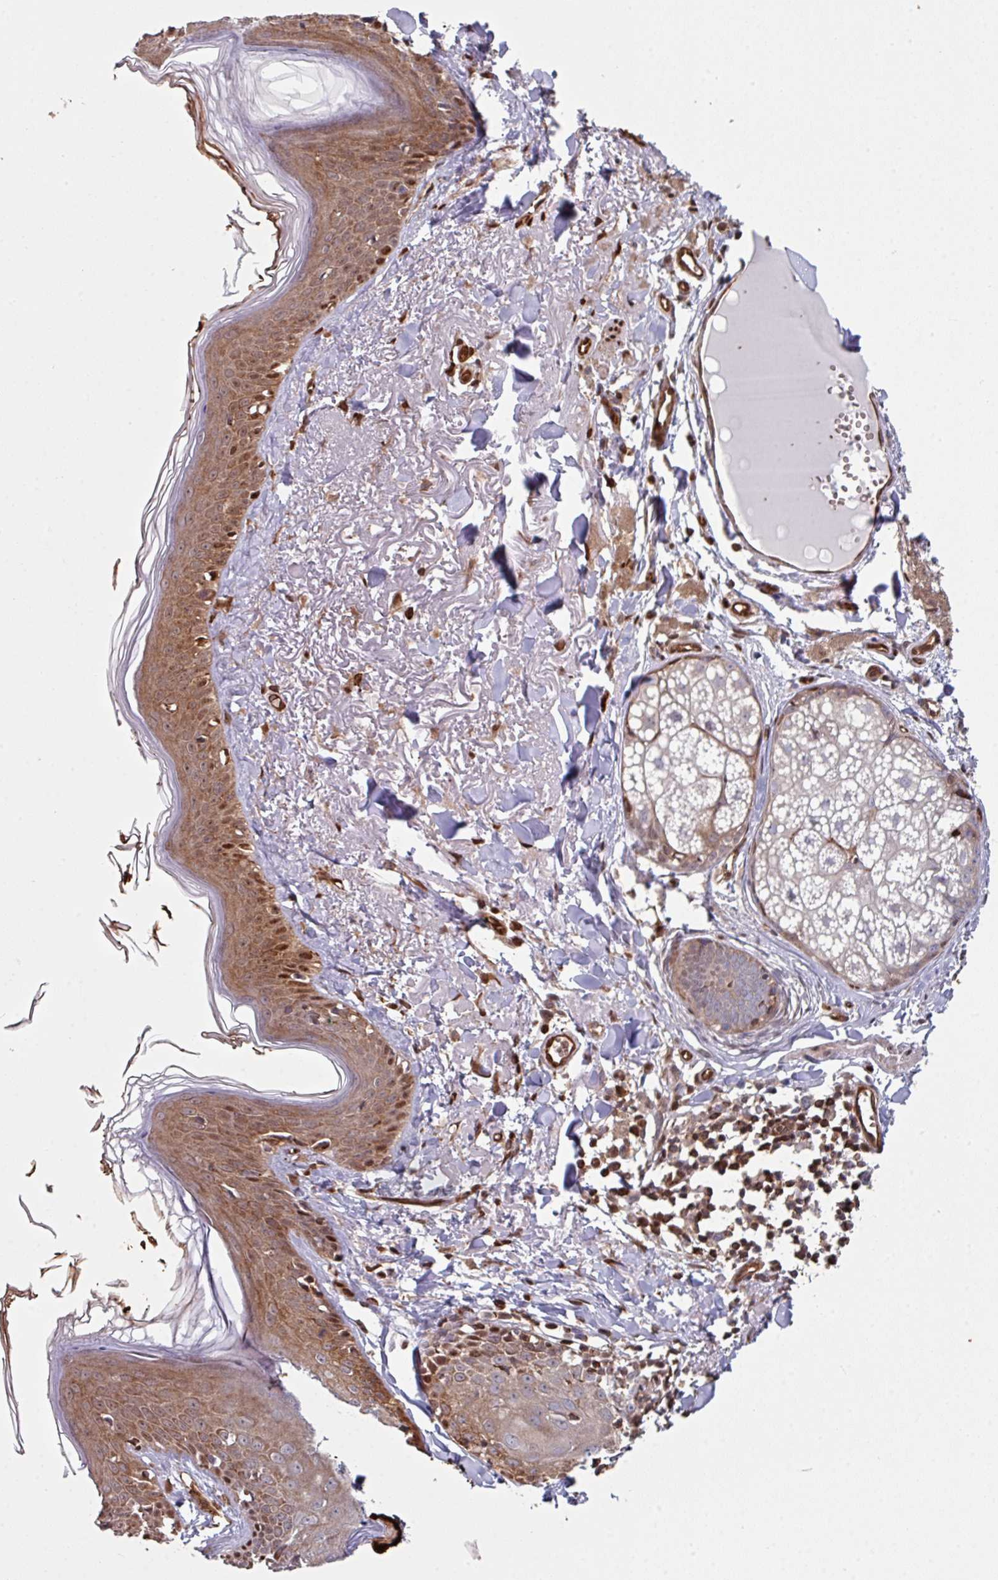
{"staining": {"intensity": "moderate", "quantity": "25%-75%", "location": "cytoplasmic/membranous,nuclear"}, "tissue": "skin", "cell_type": "Fibroblasts", "image_type": "normal", "snomed": [{"axis": "morphology", "description": "Normal tissue, NOS"}, {"axis": "morphology", "description": "Malignant melanoma, NOS"}, {"axis": "topography", "description": "Skin"}], "caption": "Brown immunohistochemical staining in unremarkable human skin demonstrates moderate cytoplasmic/membranous,nuclear expression in about 25%-75% of fibroblasts. The protein of interest is shown in brown color, while the nuclei are stained blue.", "gene": "ANO9", "patient": {"sex": "male", "age": 80}}